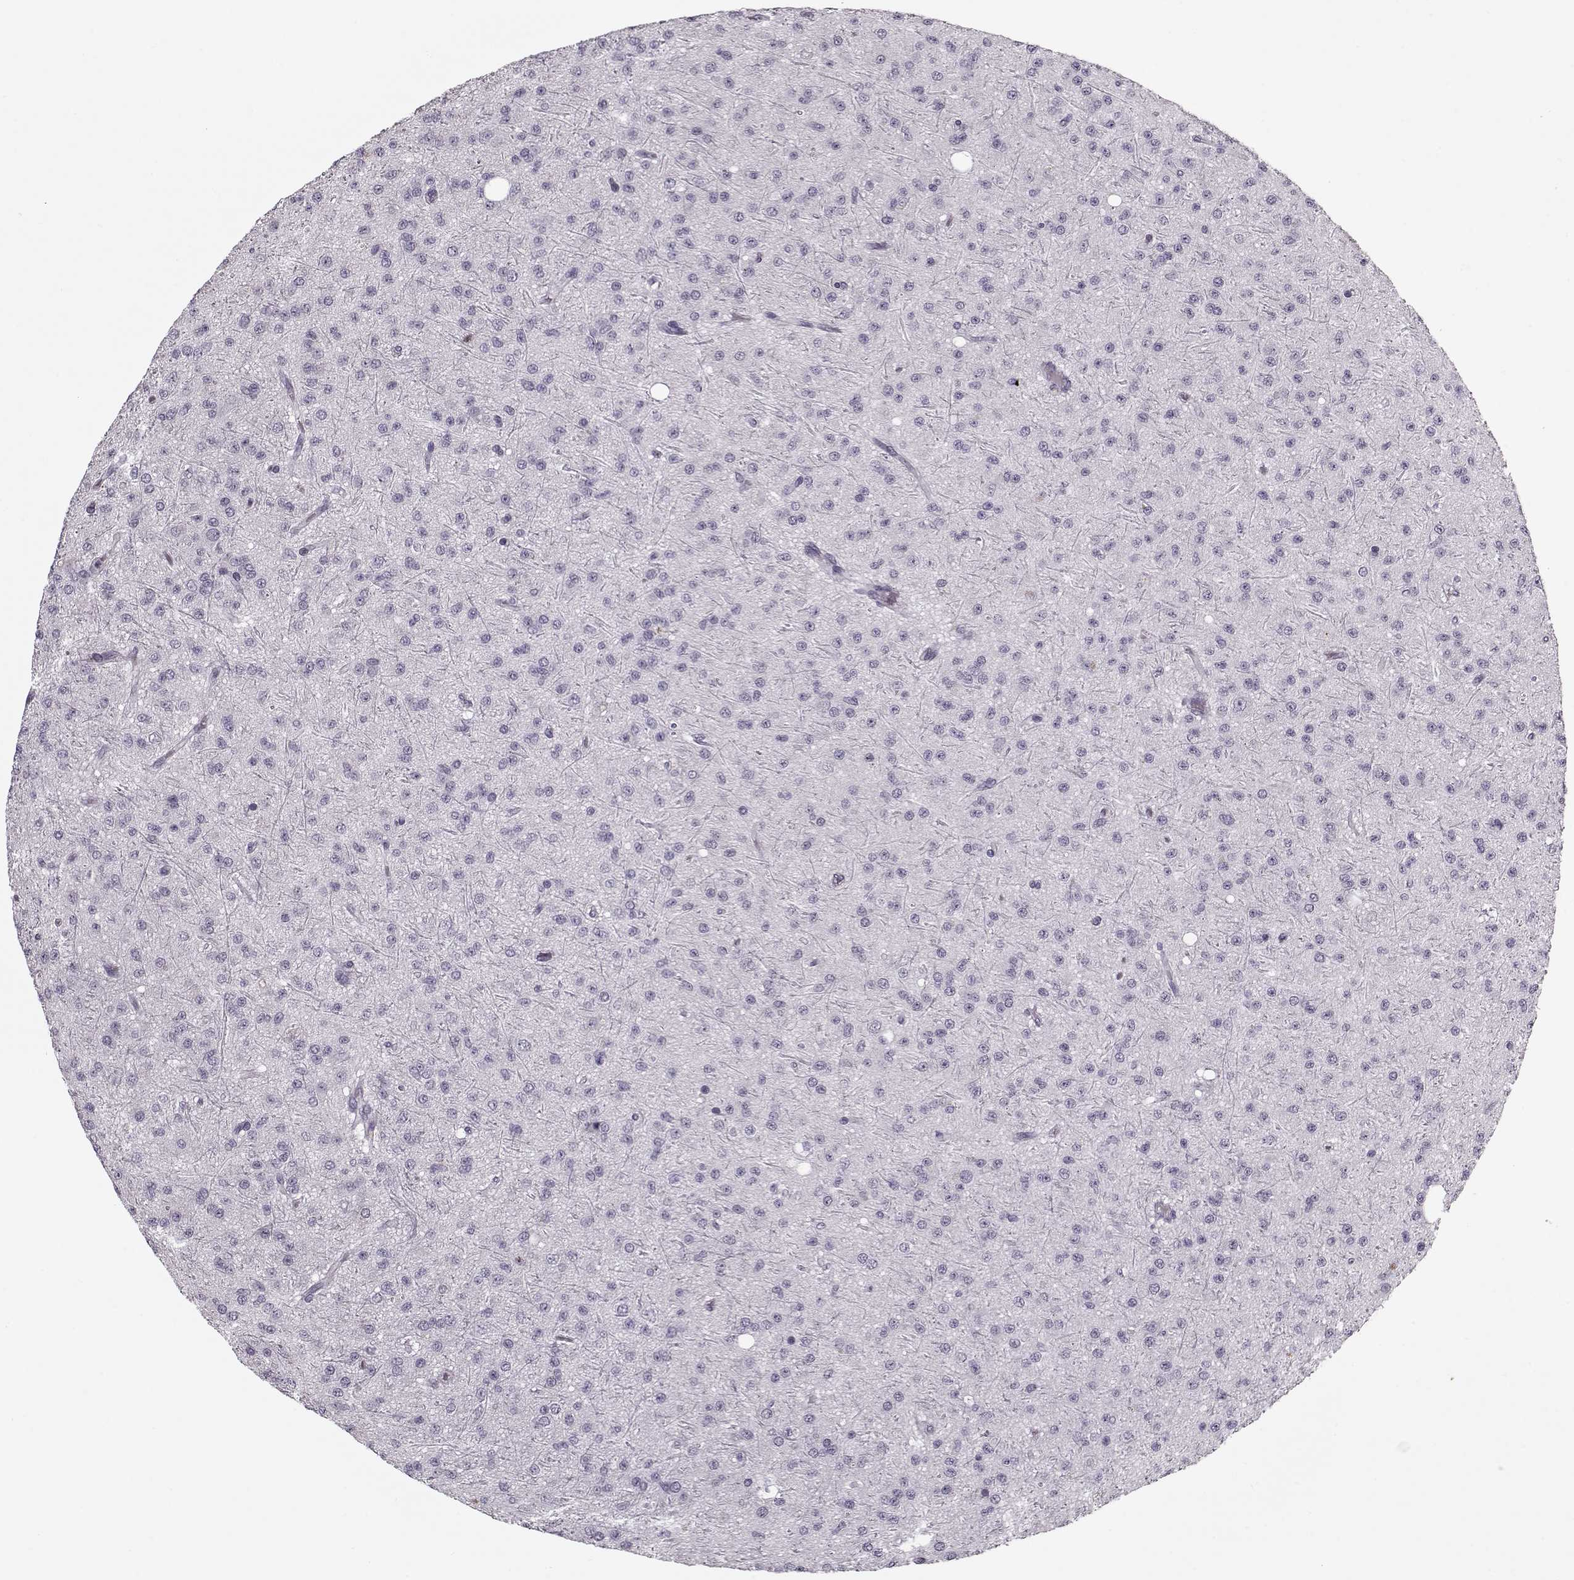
{"staining": {"intensity": "negative", "quantity": "none", "location": "none"}, "tissue": "glioma", "cell_type": "Tumor cells", "image_type": "cancer", "snomed": [{"axis": "morphology", "description": "Glioma, malignant, Low grade"}, {"axis": "topography", "description": "Brain"}], "caption": "High magnification brightfield microscopy of glioma stained with DAB (brown) and counterstained with hematoxylin (blue): tumor cells show no significant positivity.", "gene": "KRT9", "patient": {"sex": "male", "age": 27}}